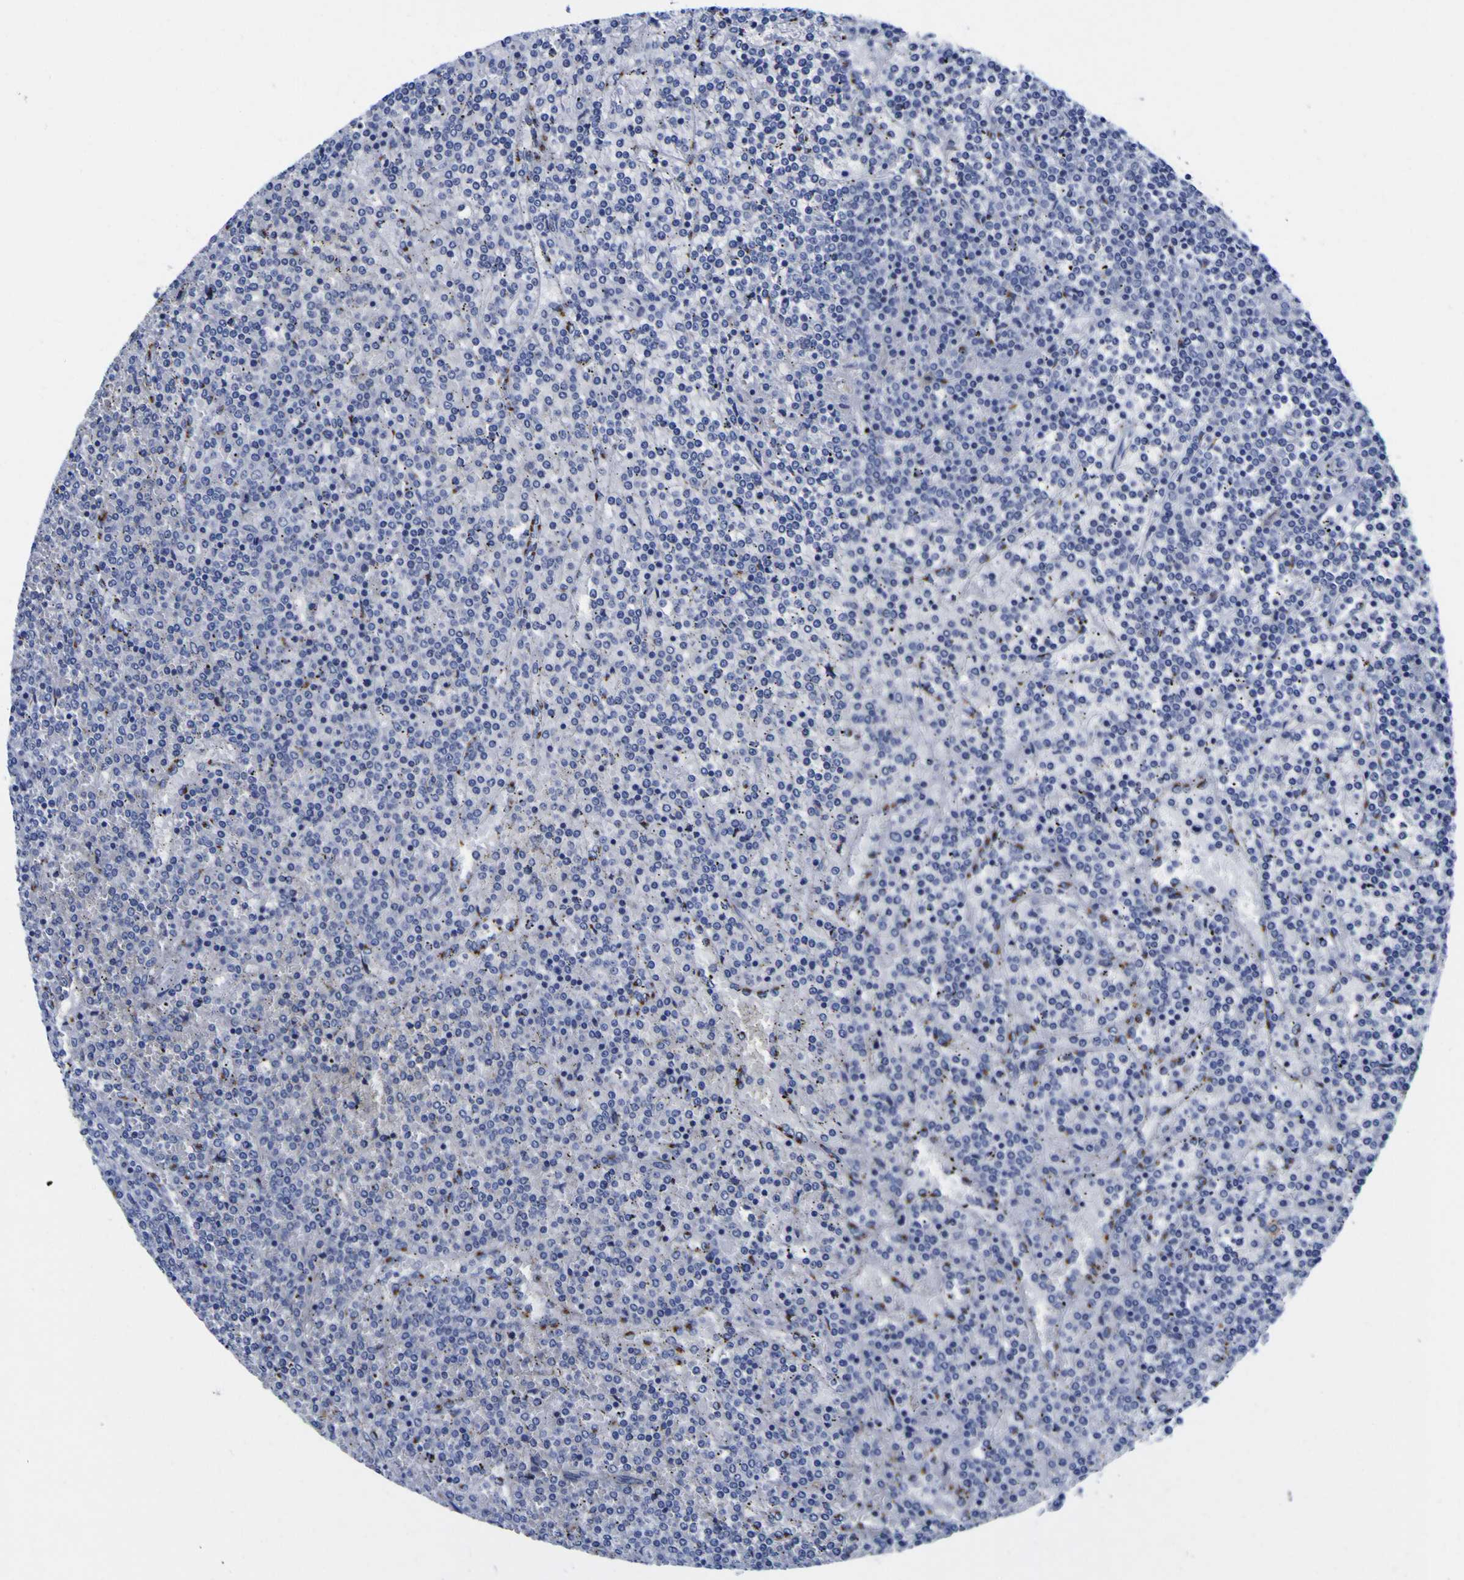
{"staining": {"intensity": "negative", "quantity": "none", "location": "none"}, "tissue": "lymphoma", "cell_type": "Tumor cells", "image_type": "cancer", "snomed": [{"axis": "morphology", "description": "Malignant lymphoma, non-Hodgkin's type, Low grade"}, {"axis": "topography", "description": "Spleen"}], "caption": "A micrograph of human lymphoma is negative for staining in tumor cells. The staining is performed using DAB brown chromogen with nuclei counter-stained in using hematoxylin.", "gene": "GOLM1", "patient": {"sex": "female", "age": 19}}